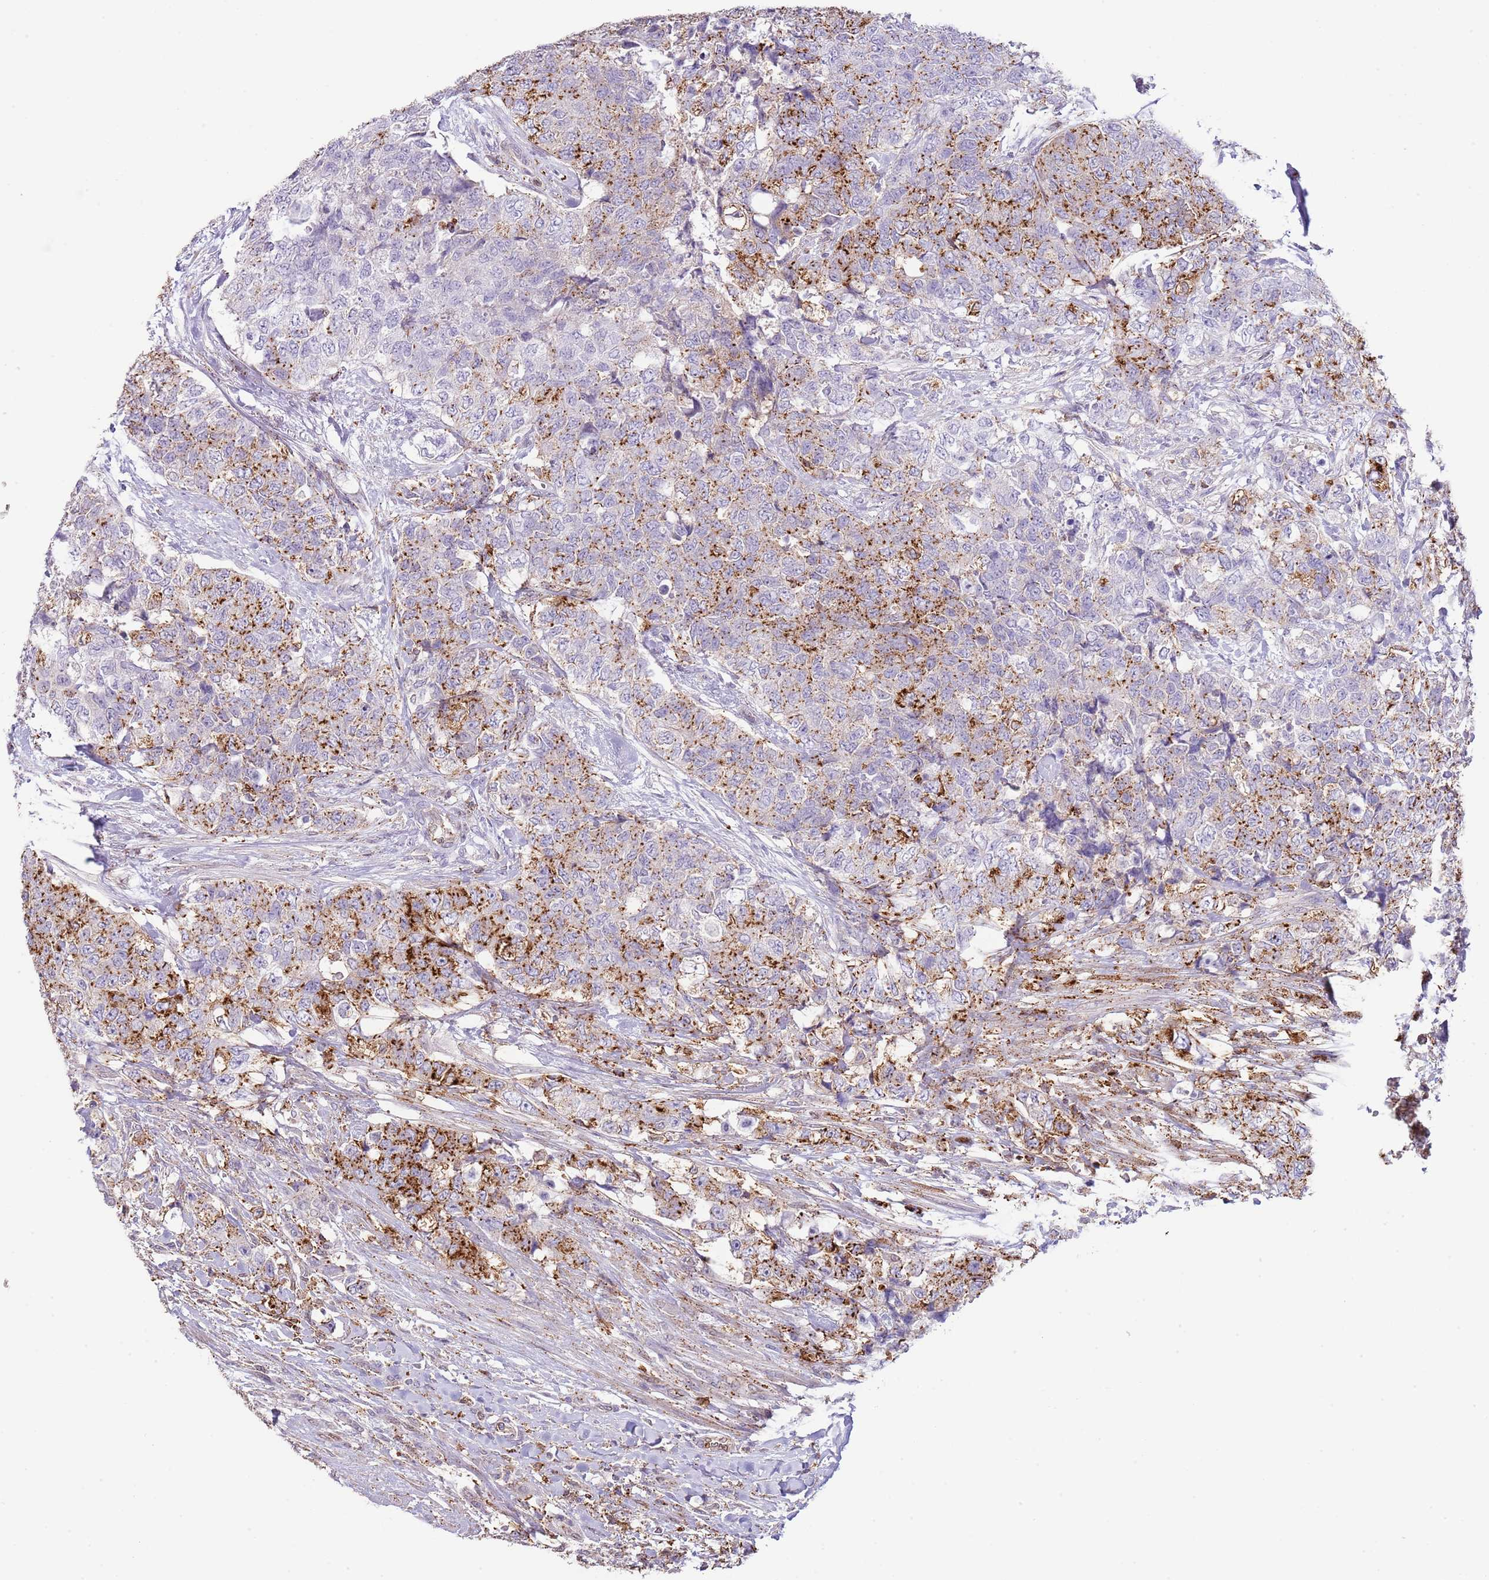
{"staining": {"intensity": "strong", "quantity": "25%-75%", "location": "cytoplasmic/membranous"}, "tissue": "urothelial cancer", "cell_type": "Tumor cells", "image_type": "cancer", "snomed": [{"axis": "morphology", "description": "Urothelial carcinoma, High grade"}, {"axis": "topography", "description": "Urinary bladder"}], "caption": "An image of urothelial carcinoma (high-grade) stained for a protein shows strong cytoplasmic/membranous brown staining in tumor cells. Immunohistochemistry (ihc) stains the protein in brown and the nuclei are stained blue.", "gene": "ABHD17A", "patient": {"sex": "female", "age": 78}}